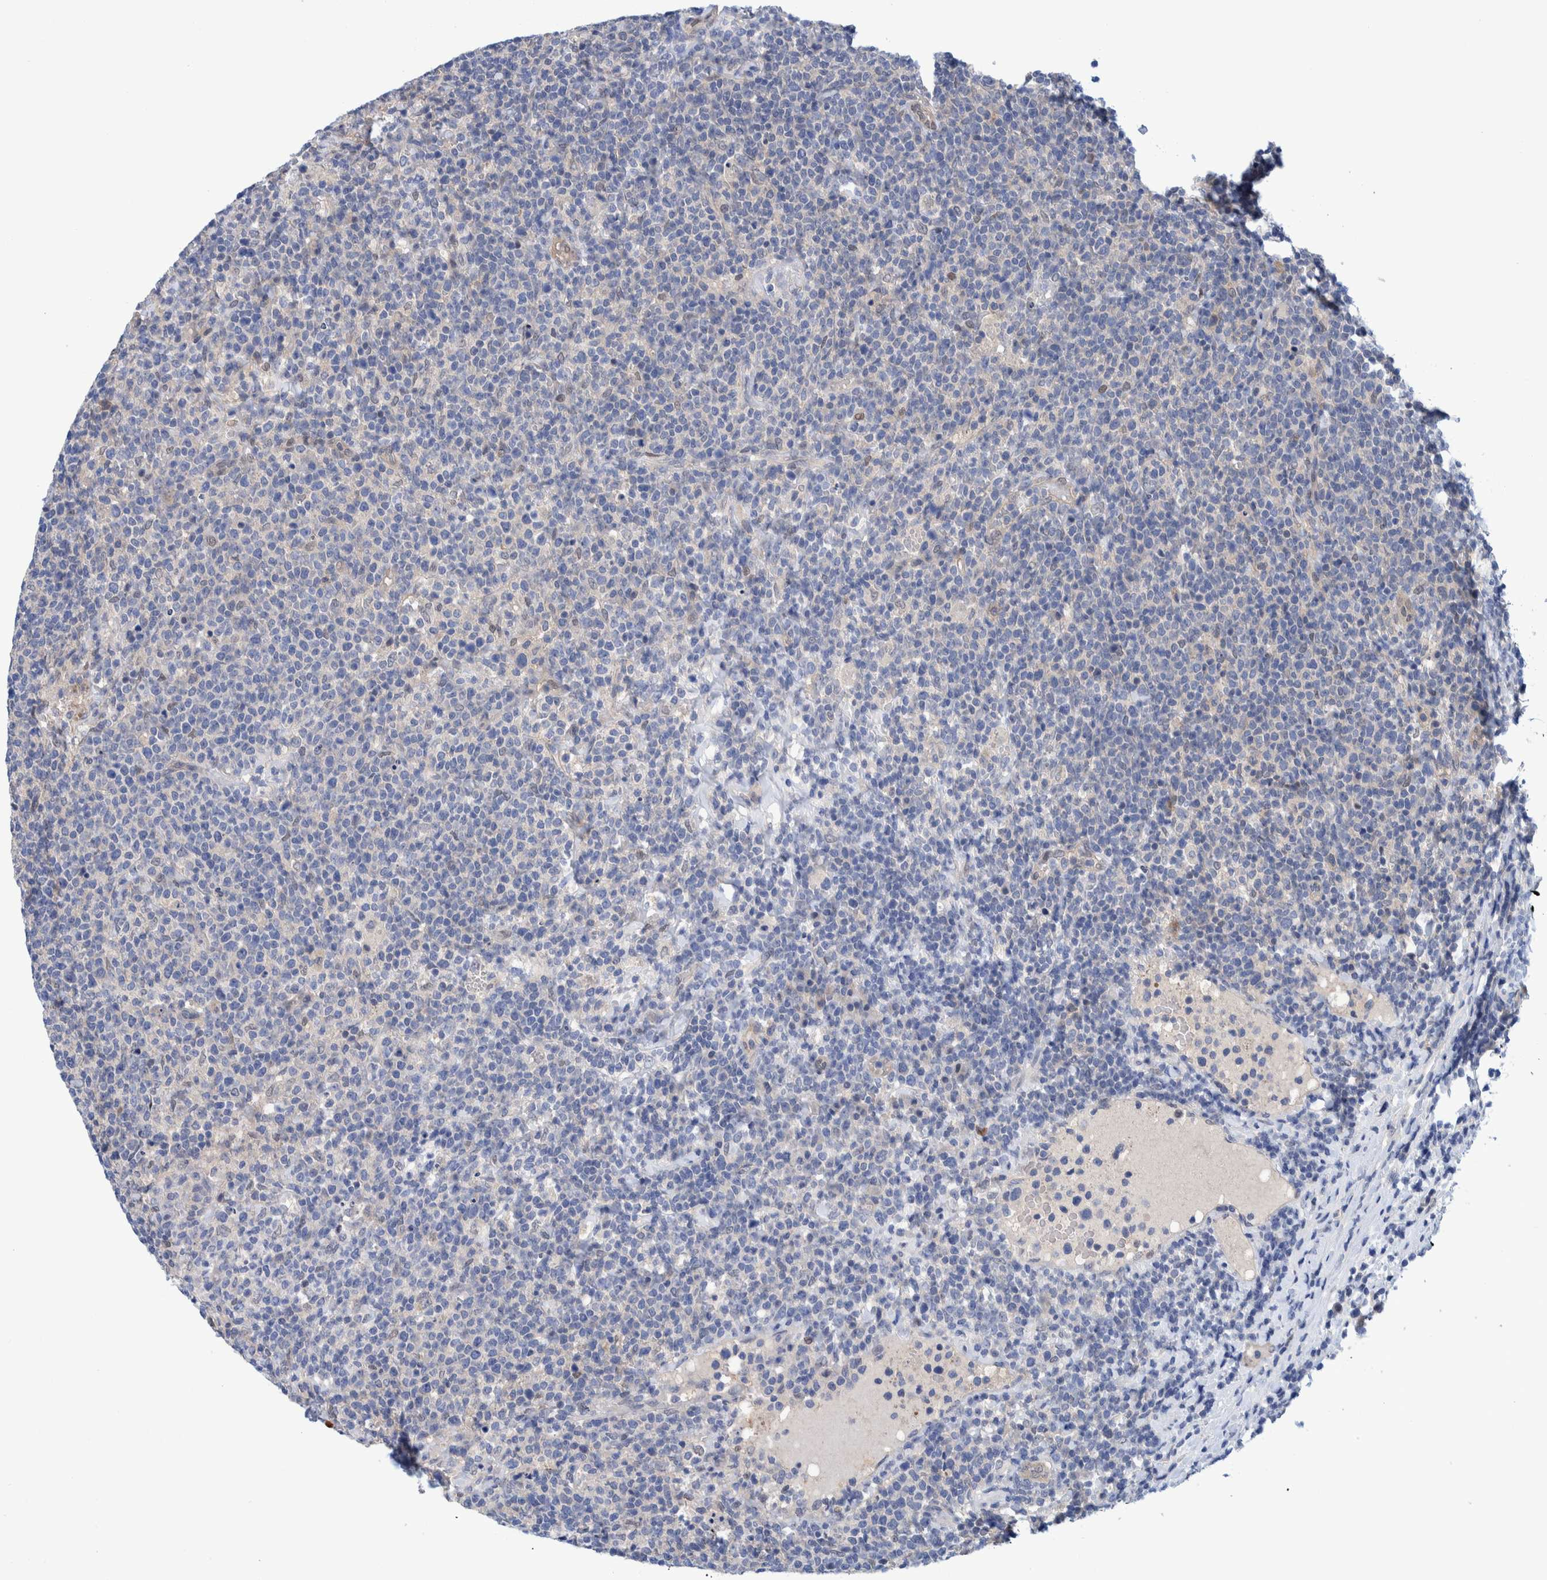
{"staining": {"intensity": "negative", "quantity": "none", "location": "none"}, "tissue": "lymphoma", "cell_type": "Tumor cells", "image_type": "cancer", "snomed": [{"axis": "morphology", "description": "Malignant lymphoma, non-Hodgkin's type, High grade"}, {"axis": "topography", "description": "Lymph node"}], "caption": "IHC of human high-grade malignant lymphoma, non-Hodgkin's type exhibits no expression in tumor cells.", "gene": "PFAS", "patient": {"sex": "male", "age": 61}}